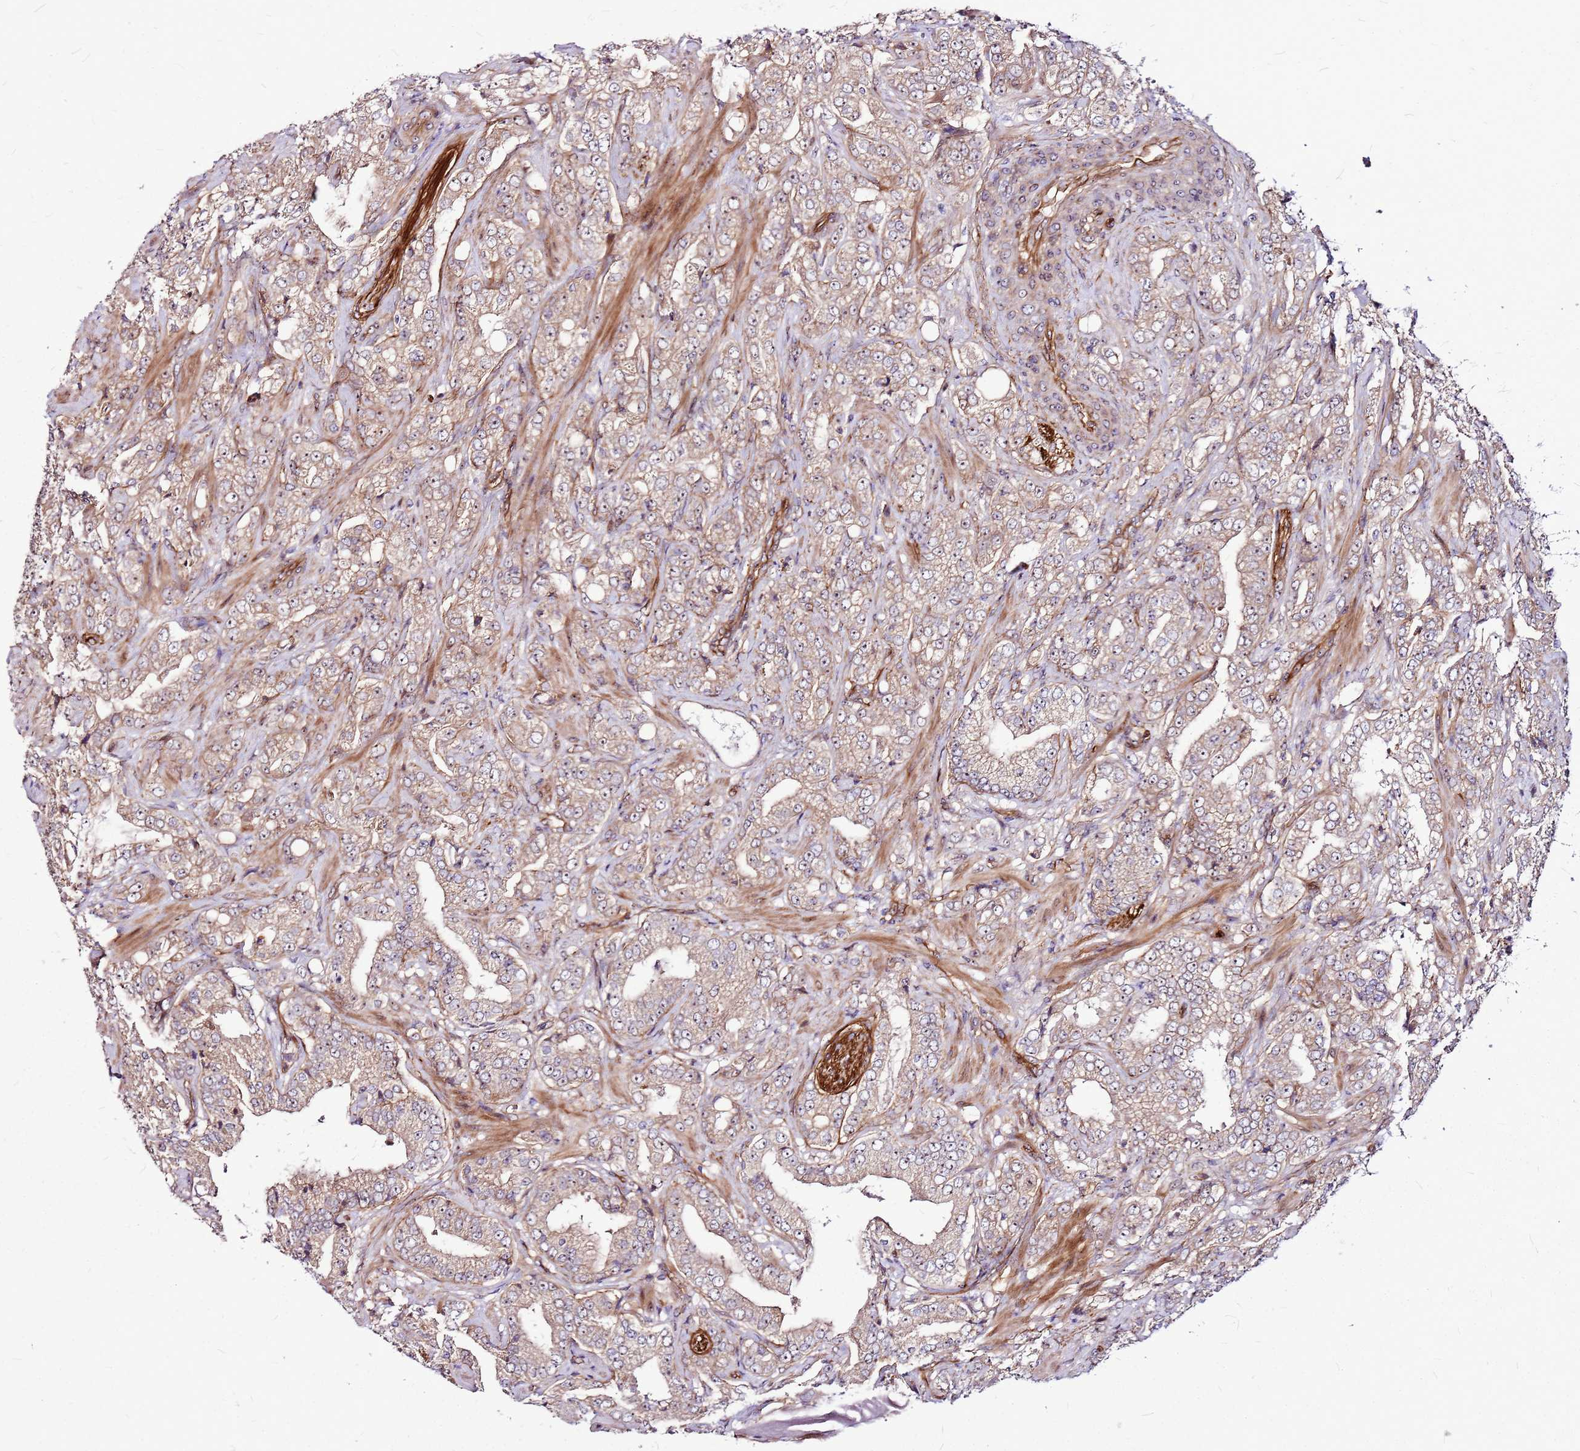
{"staining": {"intensity": "weak", "quantity": "25%-75%", "location": "cytoplasmic/membranous"}, "tissue": "prostate cancer", "cell_type": "Tumor cells", "image_type": "cancer", "snomed": [{"axis": "morphology", "description": "Adenocarcinoma, Low grade"}, {"axis": "topography", "description": "Prostate"}], "caption": "A low amount of weak cytoplasmic/membranous staining is appreciated in approximately 25%-75% of tumor cells in prostate cancer (low-grade adenocarcinoma) tissue.", "gene": "TOPAZ1", "patient": {"sex": "male", "age": 67}}